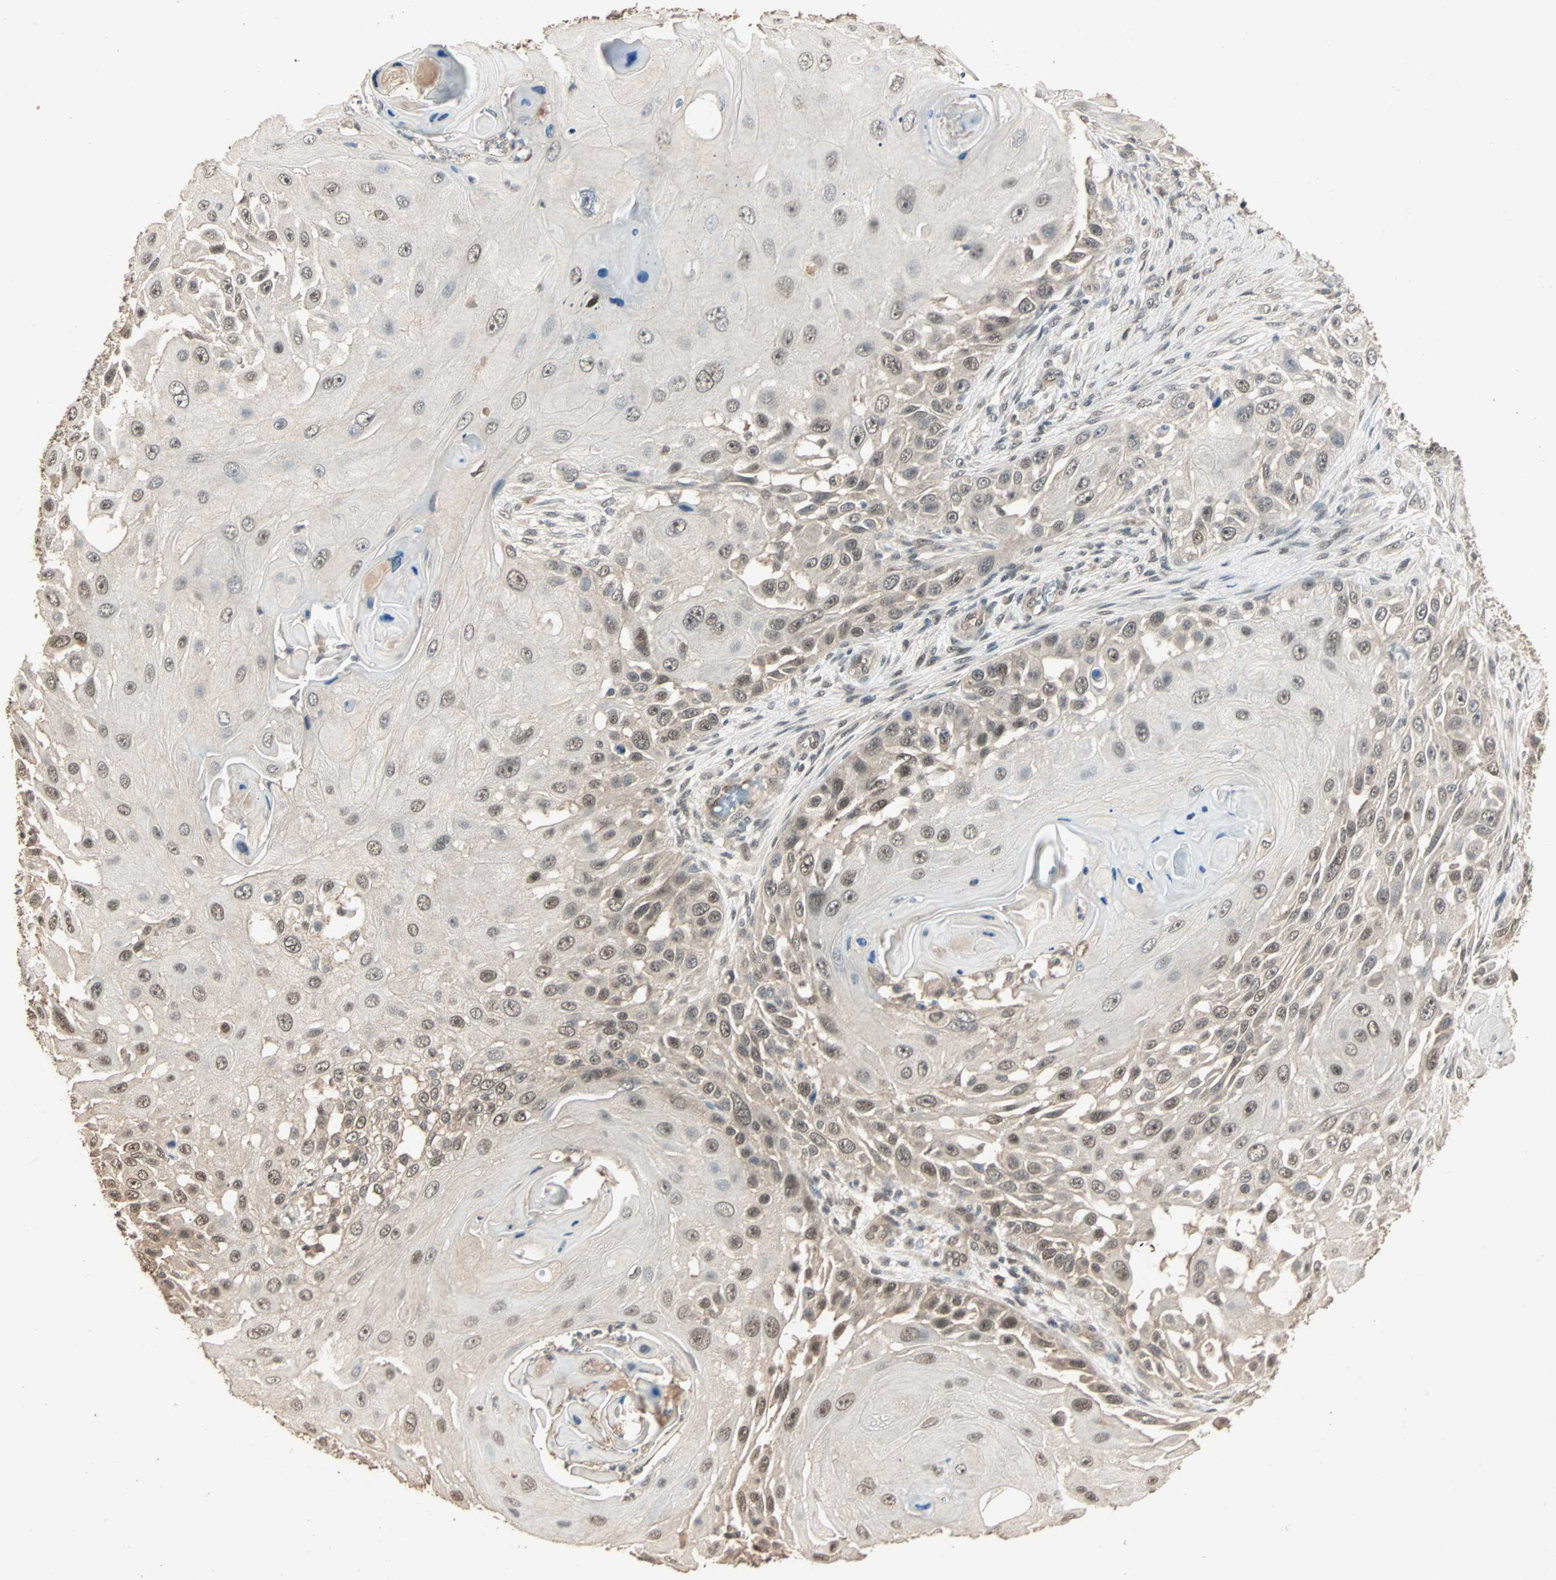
{"staining": {"intensity": "moderate", "quantity": ">75%", "location": "cytoplasmic/membranous,nuclear"}, "tissue": "skin cancer", "cell_type": "Tumor cells", "image_type": "cancer", "snomed": [{"axis": "morphology", "description": "Squamous cell carcinoma, NOS"}, {"axis": "topography", "description": "Skin"}], "caption": "Tumor cells reveal moderate cytoplasmic/membranous and nuclear expression in approximately >75% of cells in squamous cell carcinoma (skin).", "gene": "ZBTB33", "patient": {"sex": "female", "age": 44}}